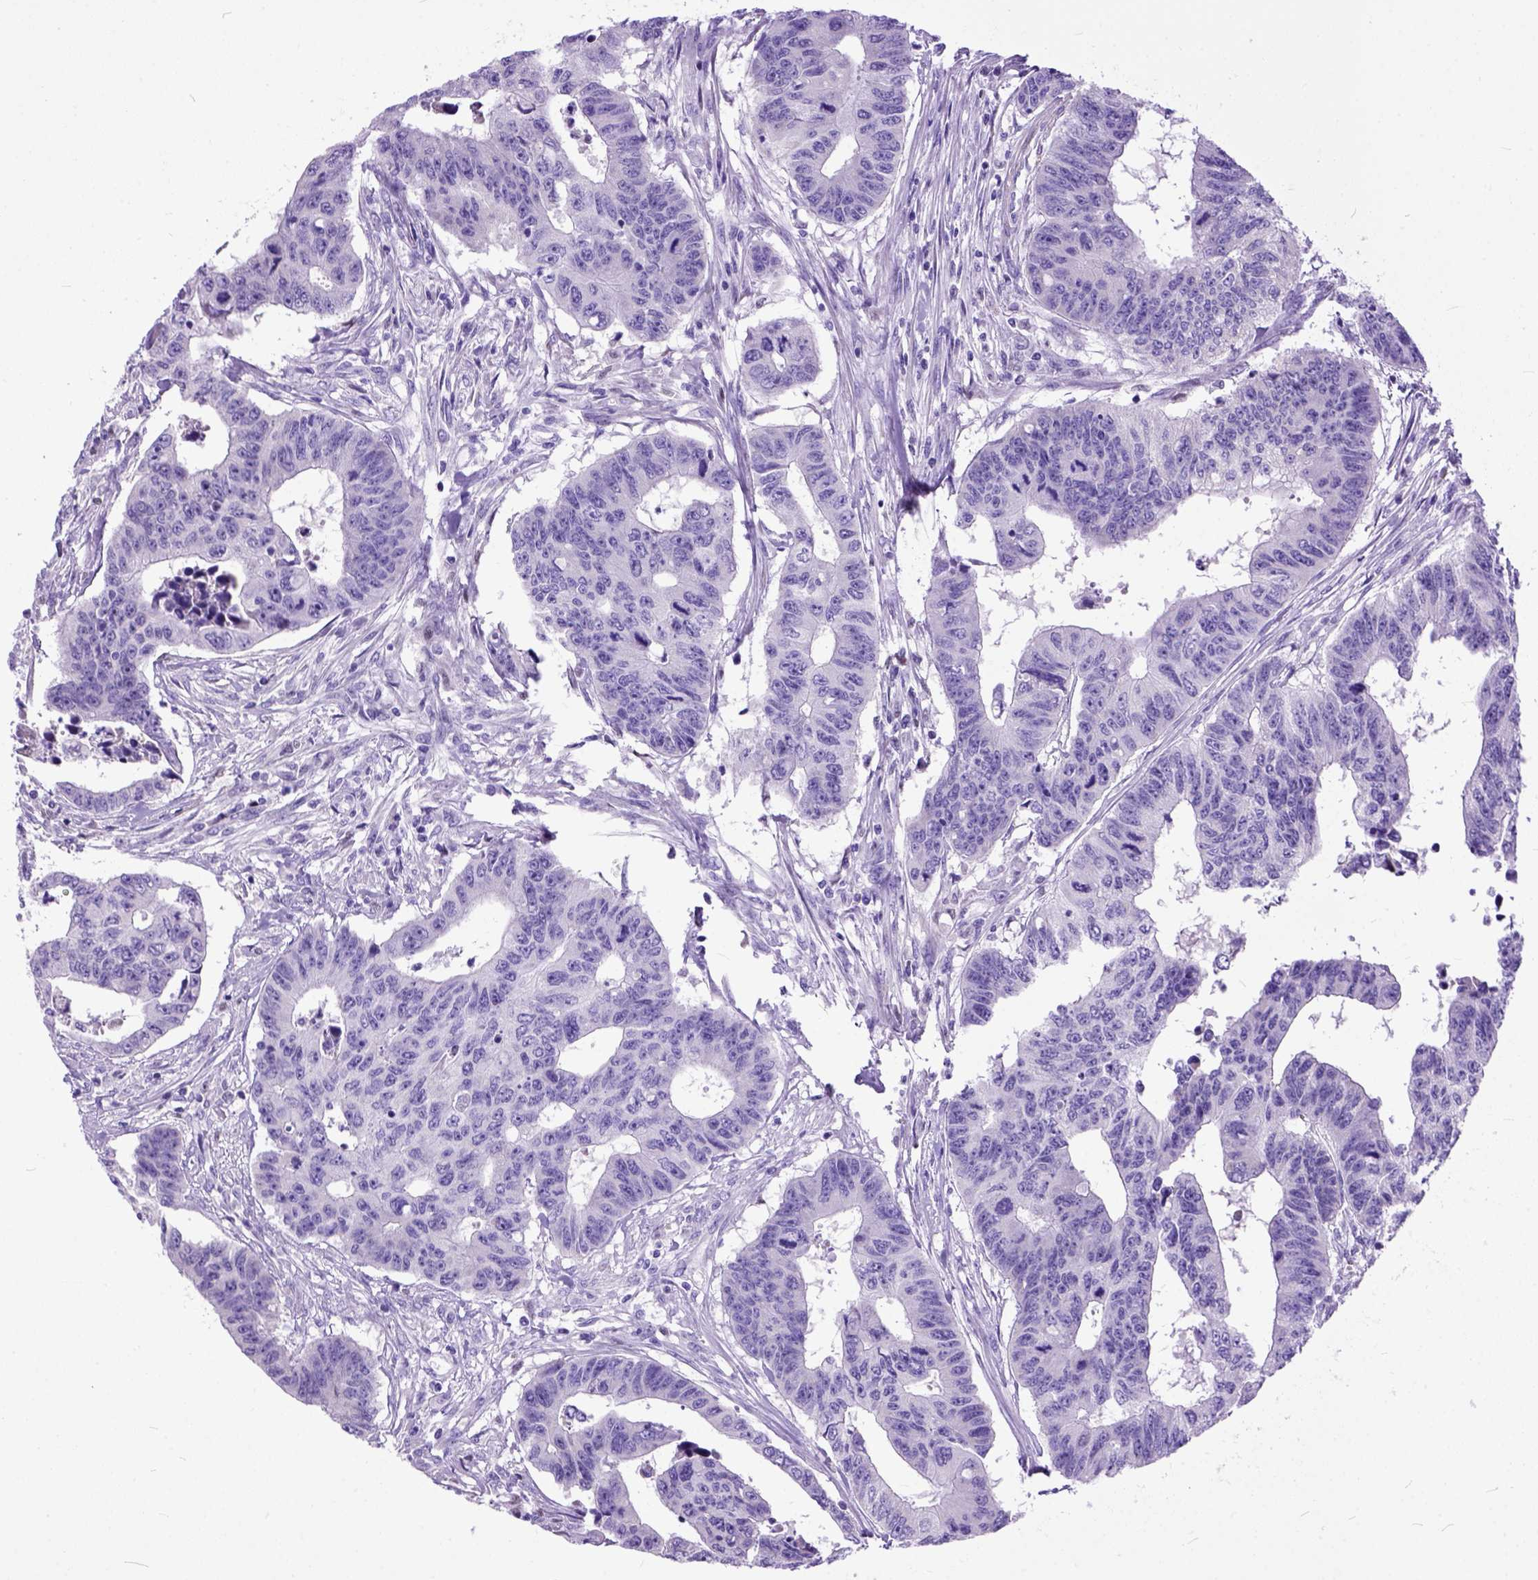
{"staining": {"intensity": "negative", "quantity": "none", "location": "none"}, "tissue": "colorectal cancer", "cell_type": "Tumor cells", "image_type": "cancer", "snomed": [{"axis": "morphology", "description": "Adenocarcinoma, NOS"}, {"axis": "topography", "description": "Rectum"}], "caption": "High magnification brightfield microscopy of colorectal cancer stained with DAB (3,3'-diaminobenzidine) (brown) and counterstained with hematoxylin (blue): tumor cells show no significant positivity. Nuclei are stained in blue.", "gene": "CRB1", "patient": {"sex": "female", "age": 85}}